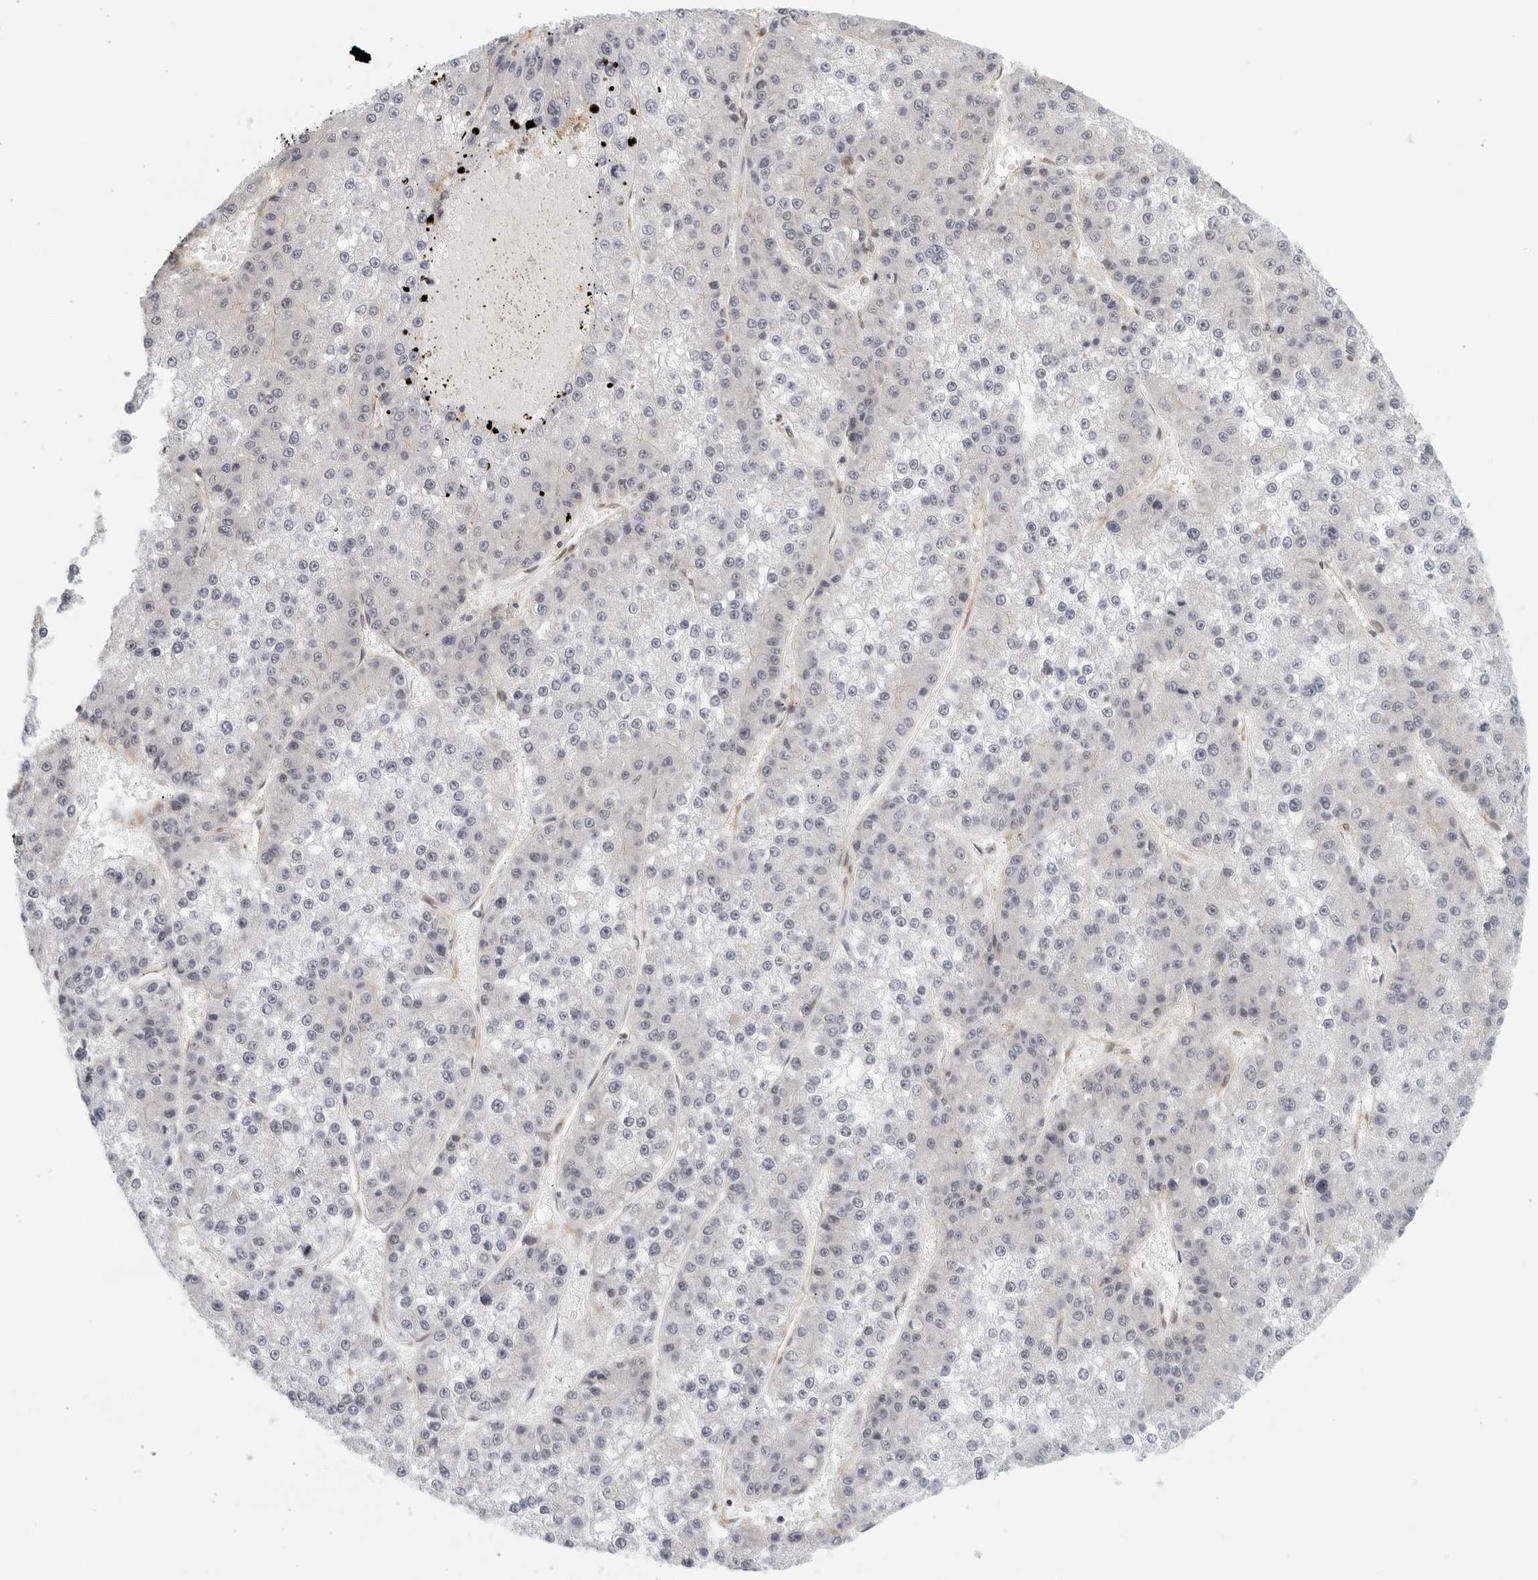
{"staining": {"intensity": "negative", "quantity": "none", "location": "none"}, "tissue": "liver cancer", "cell_type": "Tumor cells", "image_type": "cancer", "snomed": [{"axis": "morphology", "description": "Carcinoma, Hepatocellular, NOS"}, {"axis": "topography", "description": "Liver"}], "caption": "Human hepatocellular carcinoma (liver) stained for a protein using IHC demonstrates no expression in tumor cells.", "gene": "SERTAD4", "patient": {"sex": "female", "age": 73}}